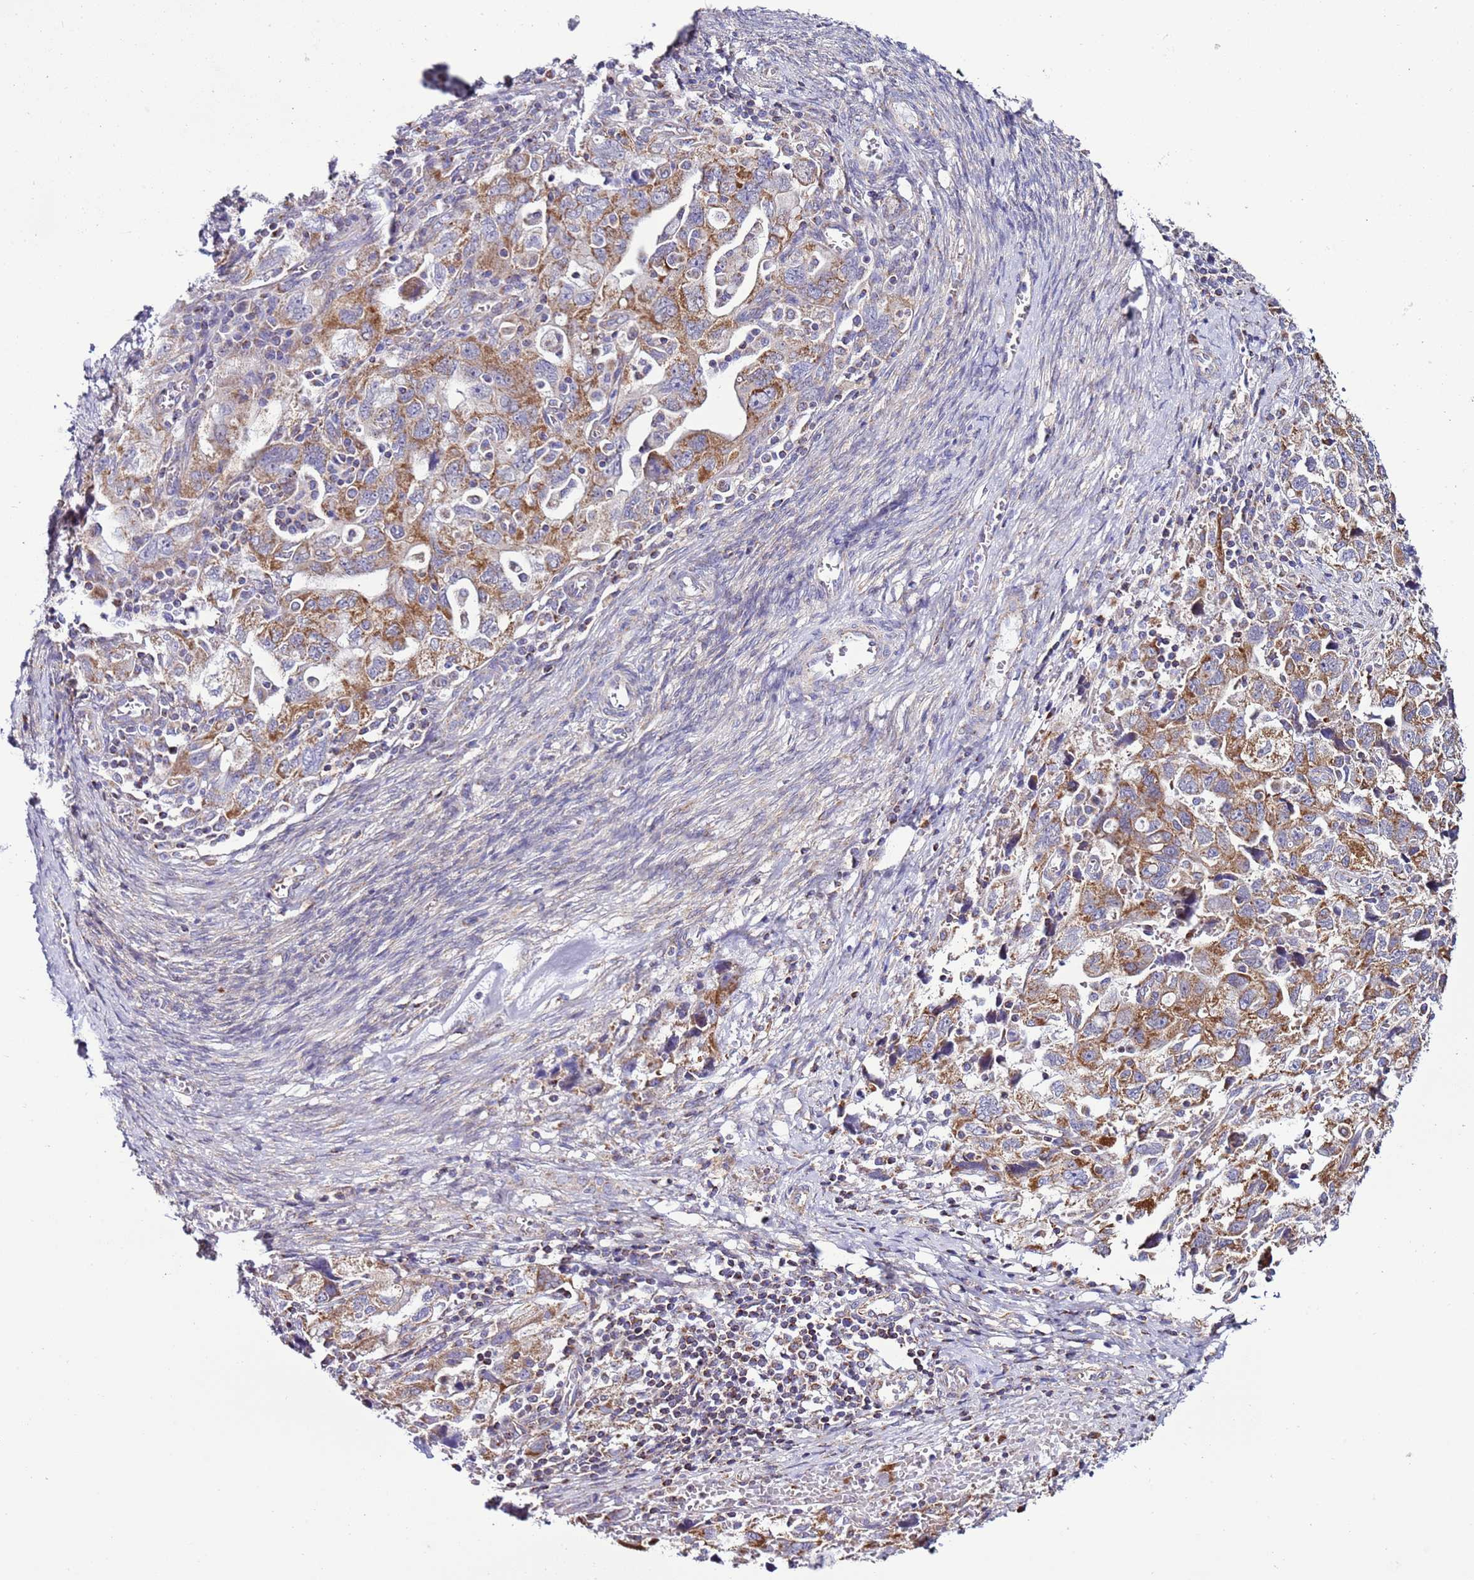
{"staining": {"intensity": "moderate", "quantity": "25%-75%", "location": "cytoplasmic/membranous"}, "tissue": "ovarian cancer", "cell_type": "Tumor cells", "image_type": "cancer", "snomed": [{"axis": "morphology", "description": "Carcinoma, NOS"}, {"axis": "morphology", "description": "Cystadenocarcinoma, serous, NOS"}, {"axis": "topography", "description": "Ovary"}], "caption": "Immunohistochemistry photomicrograph of human carcinoma (ovarian) stained for a protein (brown), which reveals medium levels of moderate cytoplasmic/membranous expression in approximately 25%-75% of tumor cells.", "gene": "AHI1", "patient": {"sex": "female", "age": 69}}